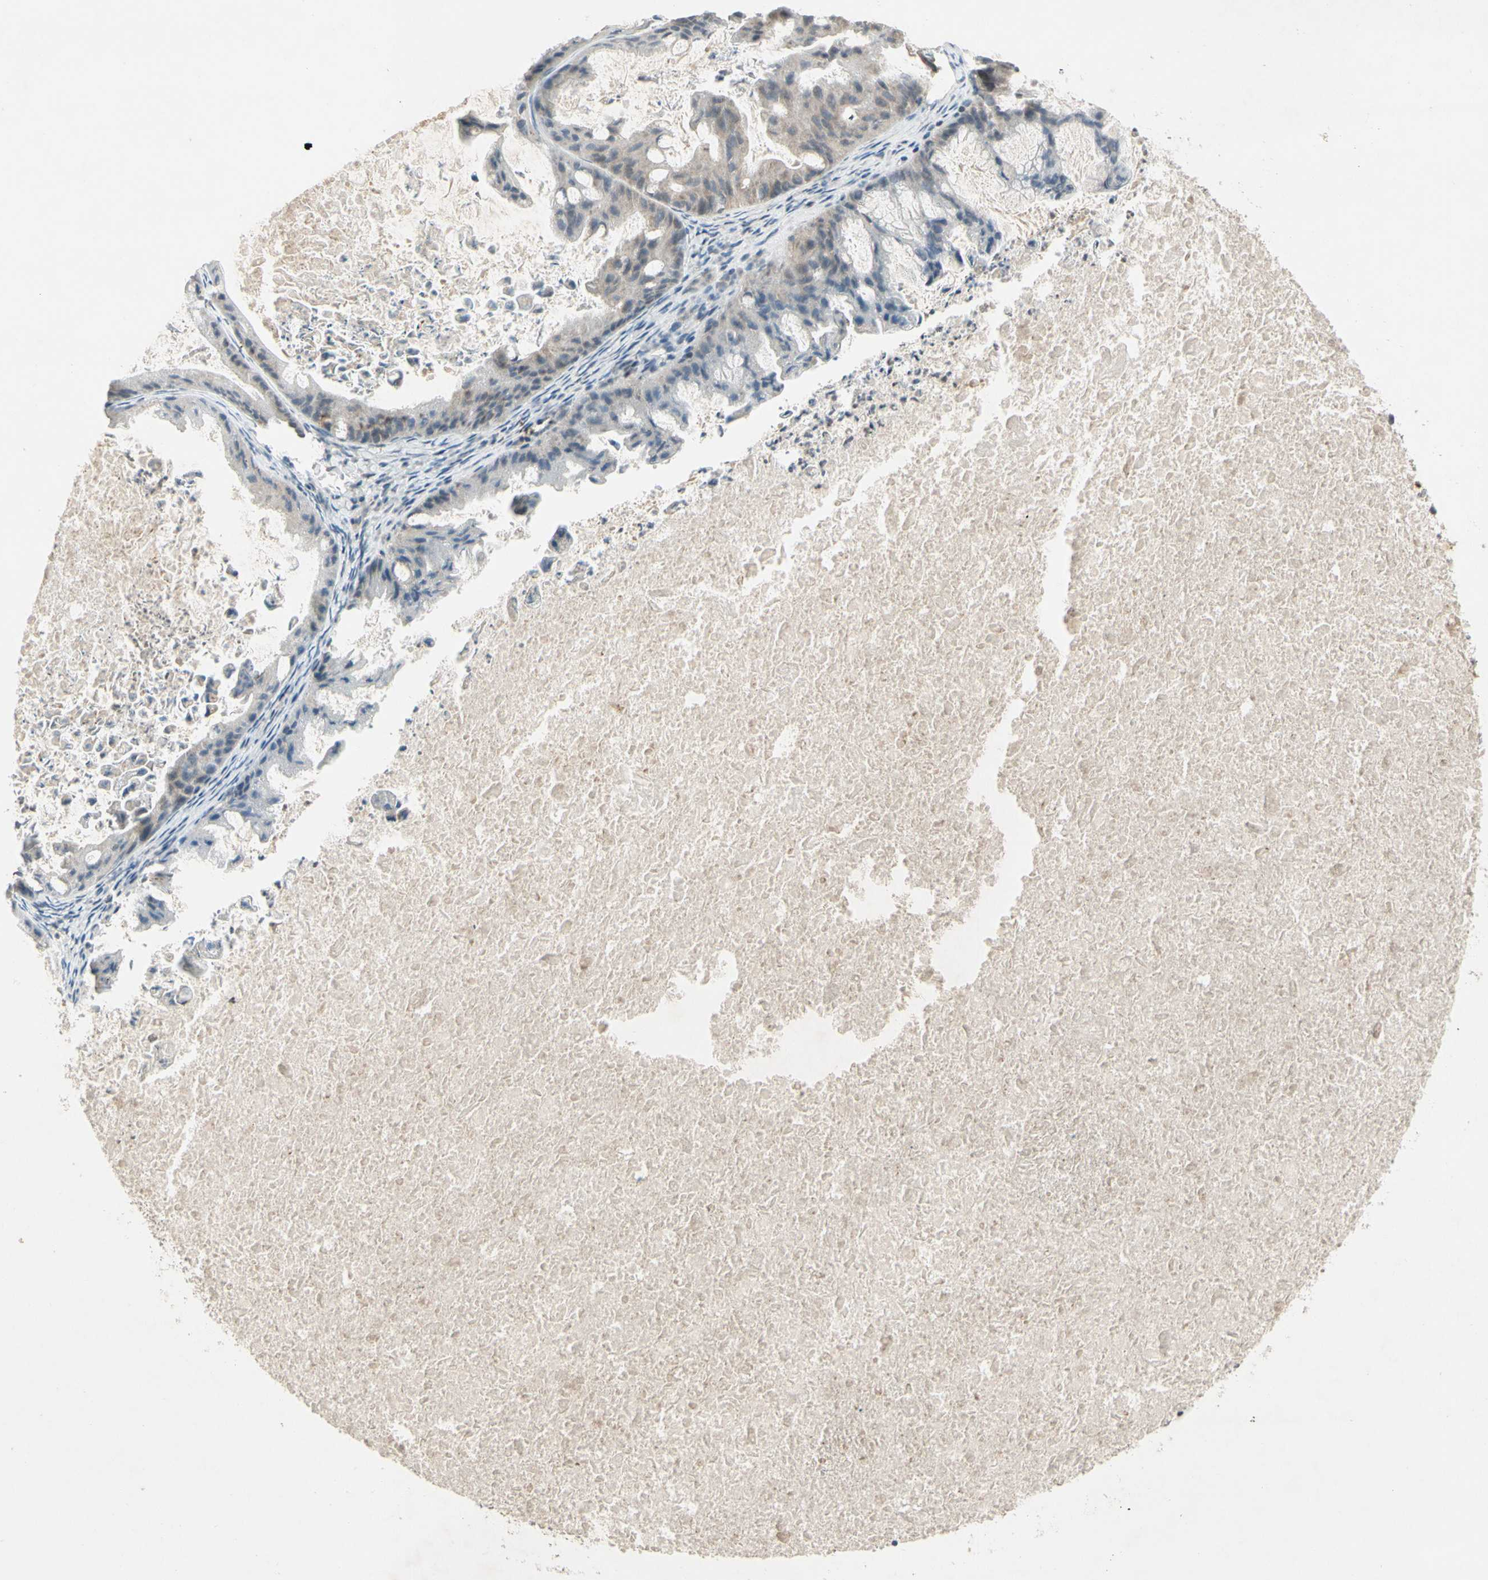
{"staining": {"intensity": "weak", "quantity": "25%-75%", "location": "cytoplasmic/membranous"}, "tissue": "ovarian cancer", "cell_type": "Tumor cells", "image_type": "cancer", "snomed": [{"axis": "morphology", "description": "Cystadenocarcinoma, mucinous, NOS"}, {"axis": "topography", "description": "Ovary"}], "caption": "Immunohistochemistry (IHC) image of neoplastic tissue: human ovarian cancer stained using immunohistochemistry demonstrates low levels of weak protein expression localized specifically in the cytoplasmic/membranous of tumor cells, appearing as a cytoplasmic/membranous brown color.", "gene": "ICAM5", "patient": {"sex": "female", "age": 37}}